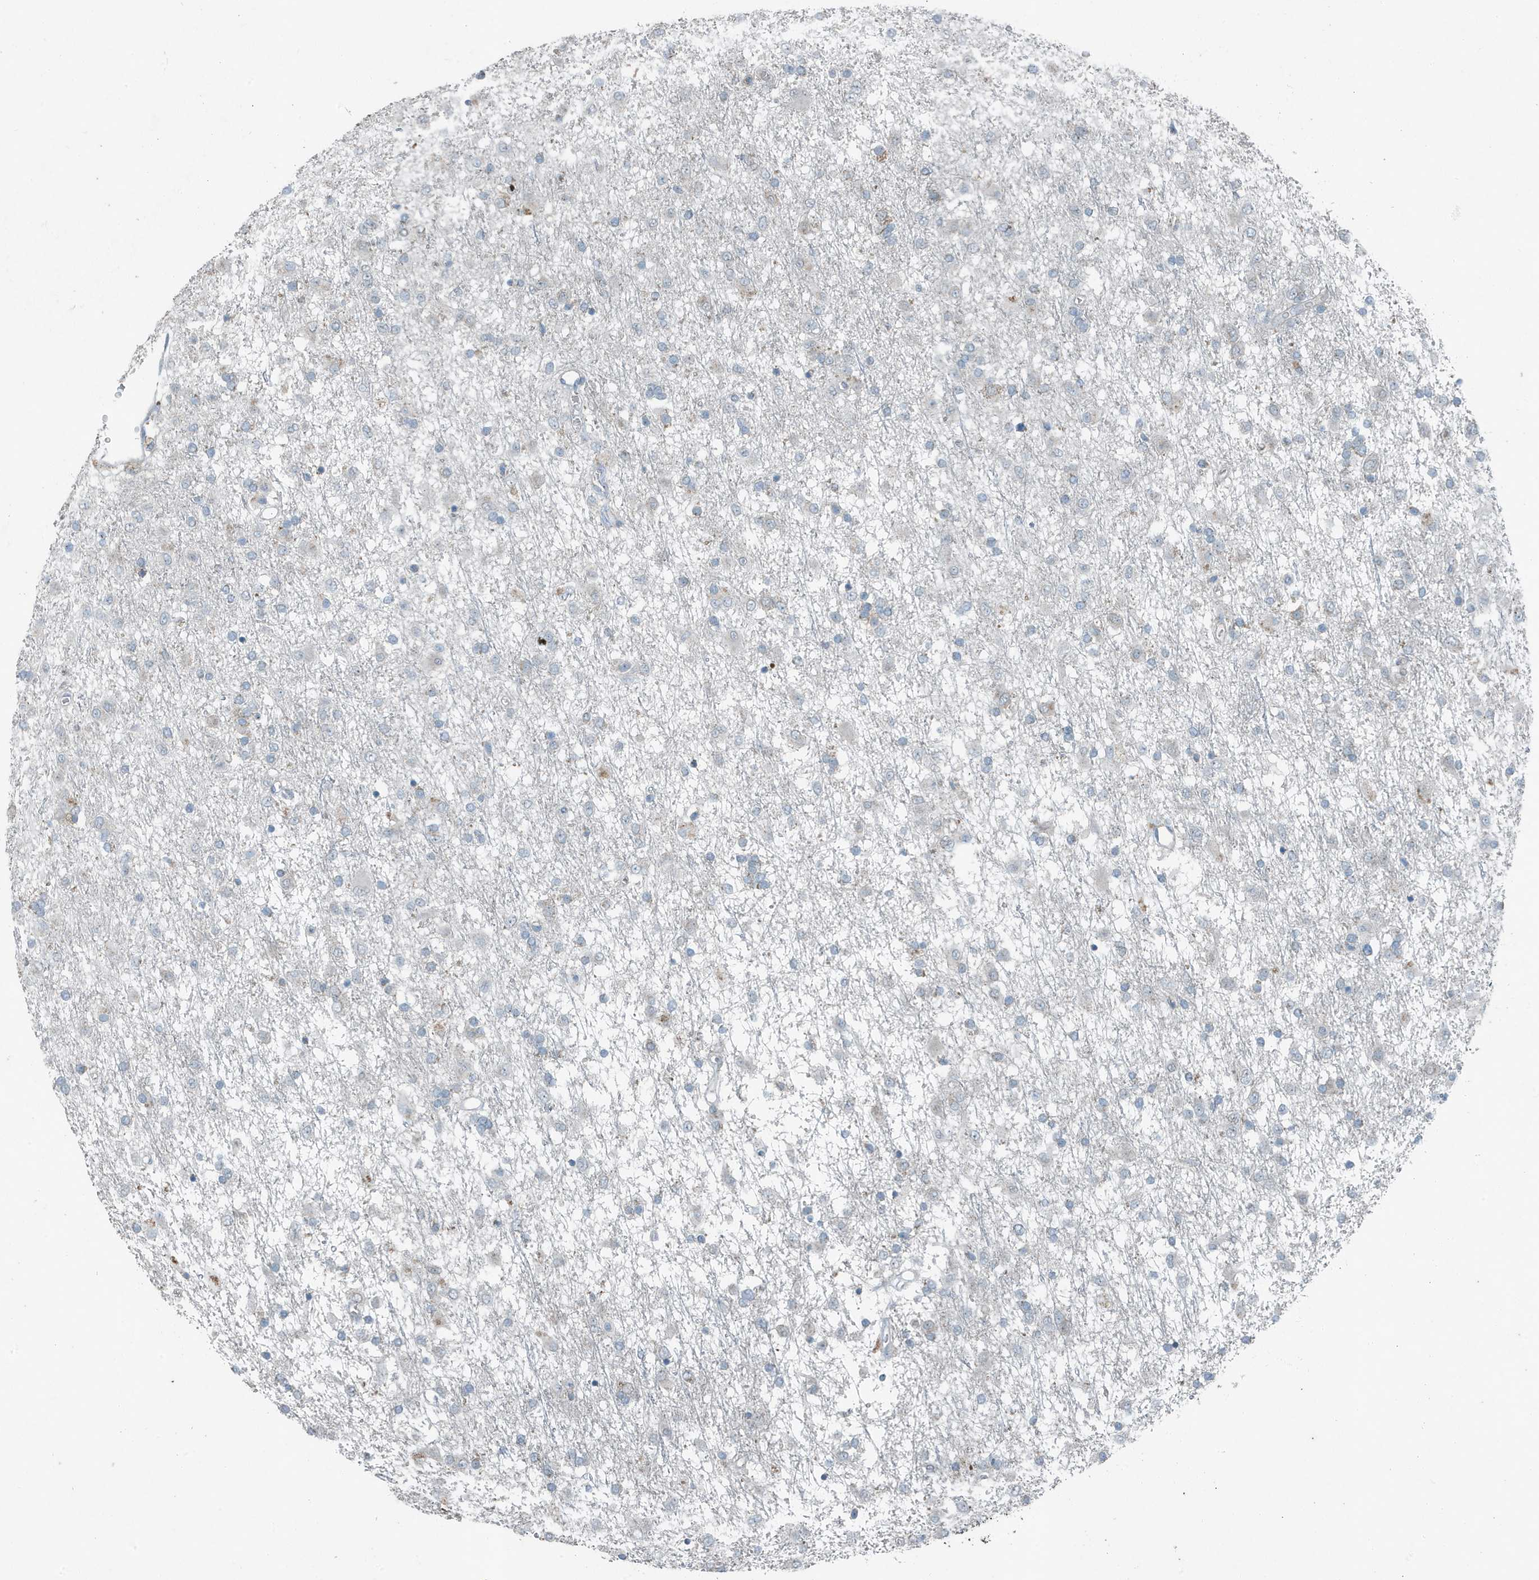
{"staining": {"intensity": "negative", "quantity": "none", "location": "none"}, "tissue": "glioma", "cell_type": "Tumor cells", "image_type": "cancer", "snomed": [{"axis": "morphology", "description": "Glioma, malignant, Low grade"}, {"axis": "topography", "description": "Brain"}], "caption": "Immunohistochemical staining of human low-grade glioma (malignant) shows no significant positivity in tumor cells.", "gene": "MT-CYB", "patient": {"sex": "male", "age": 65}}